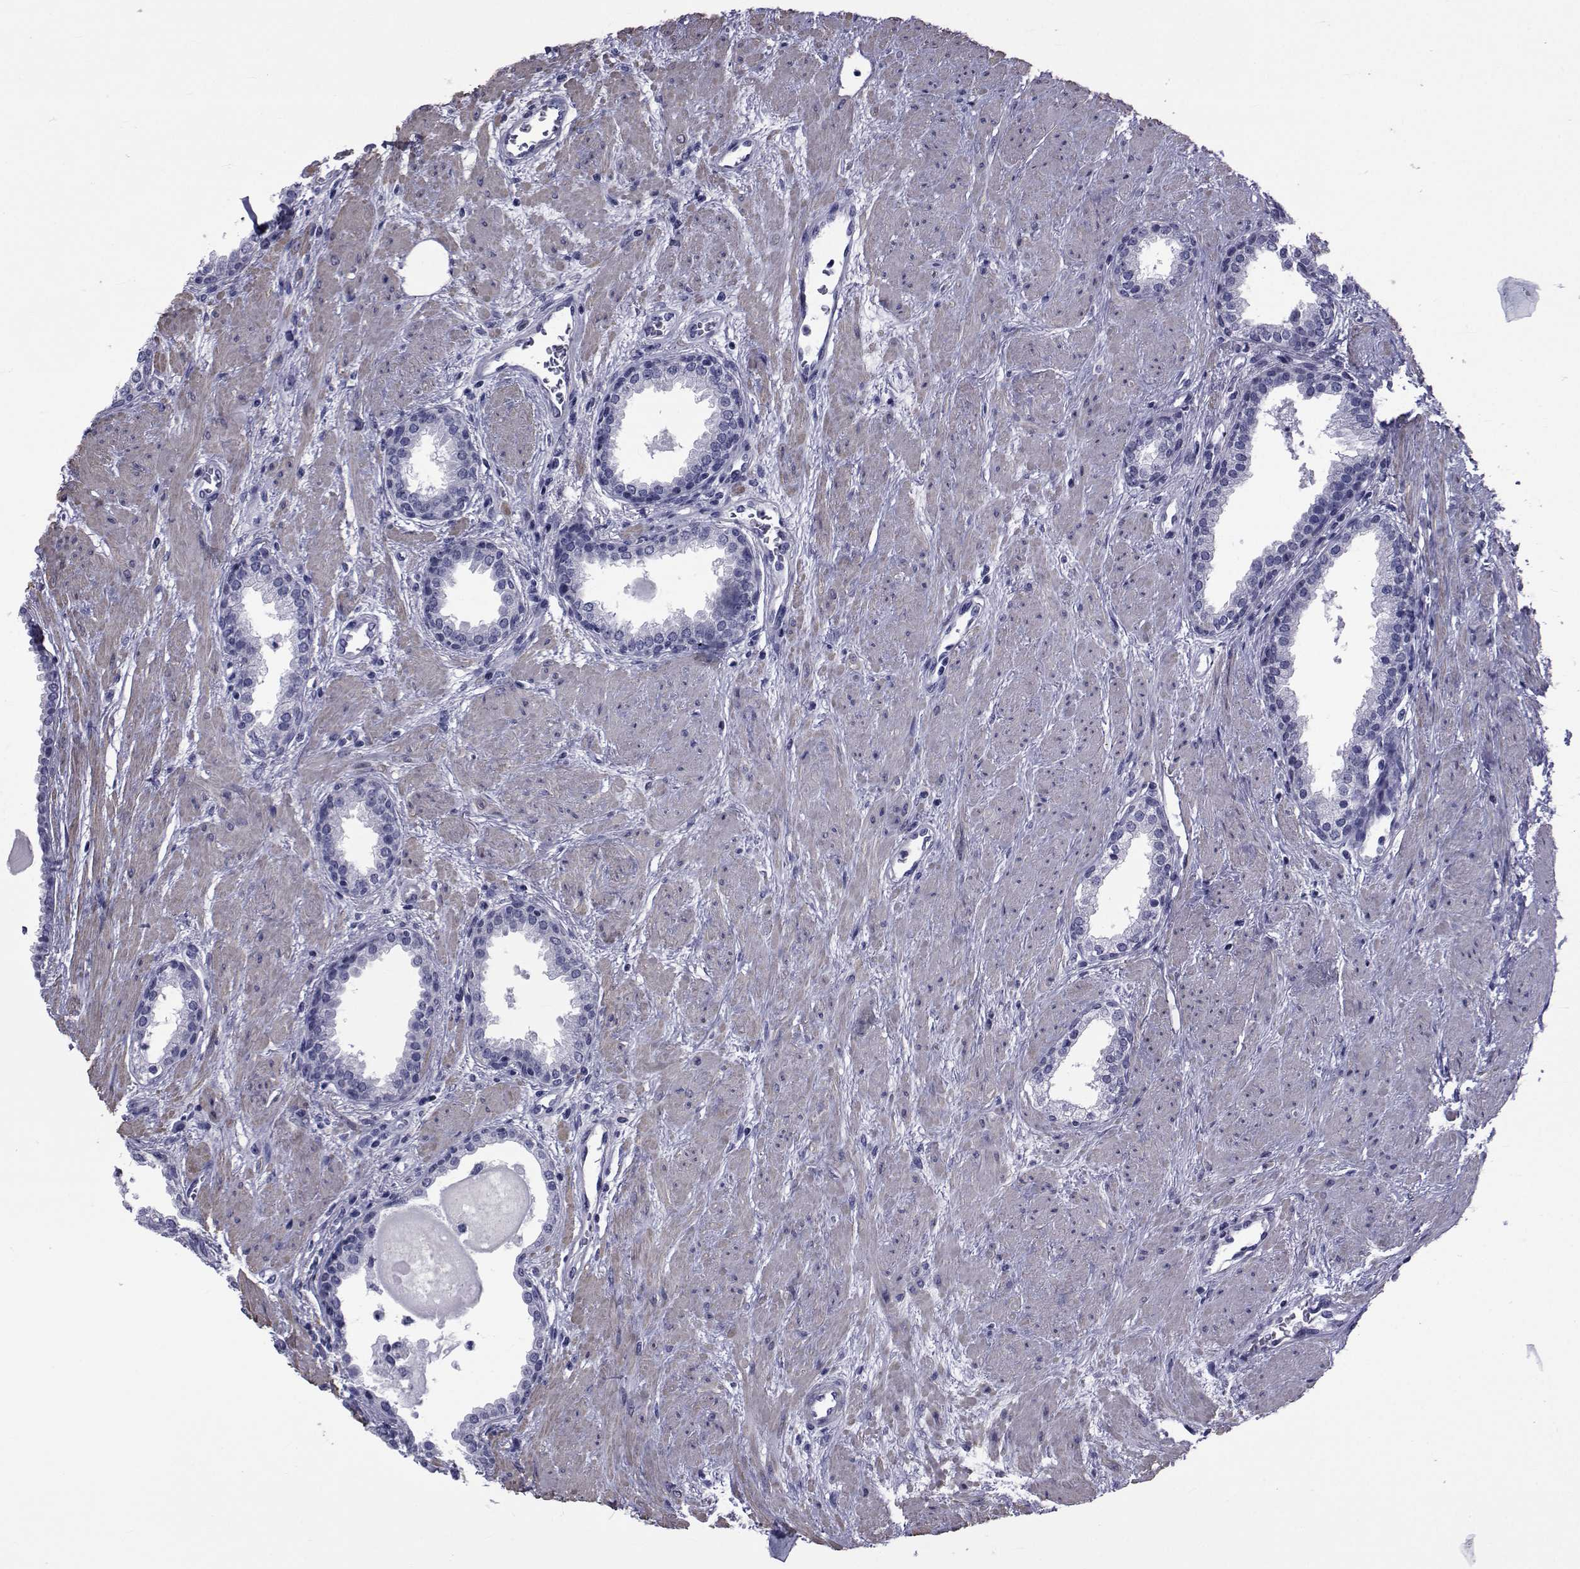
{"staining": {"intensity": "negative", "quantity": "none", "location": "none"}, "tissue": "prostate", "cell_type": "Glandular cells", "image_type": "normal", "snomed": [{"axis": "morphology", "description": "Normal tissue, NOS"}, {"axis": "topography", "description": "Prostate"}], "caption": "This is a photomicrograph of immunohistochemistry staining of normal prostate, which shows no positivity in glandular cells. The staining was performed using DAB (3,3'-diaminobenzidine) to visualize the protein expression in brown, while the nuclei were stained in blue with hematoxylin (Magnification: 20x).", "gene": "GKAP1", "patient": {"sex": "male", "age": 51}}